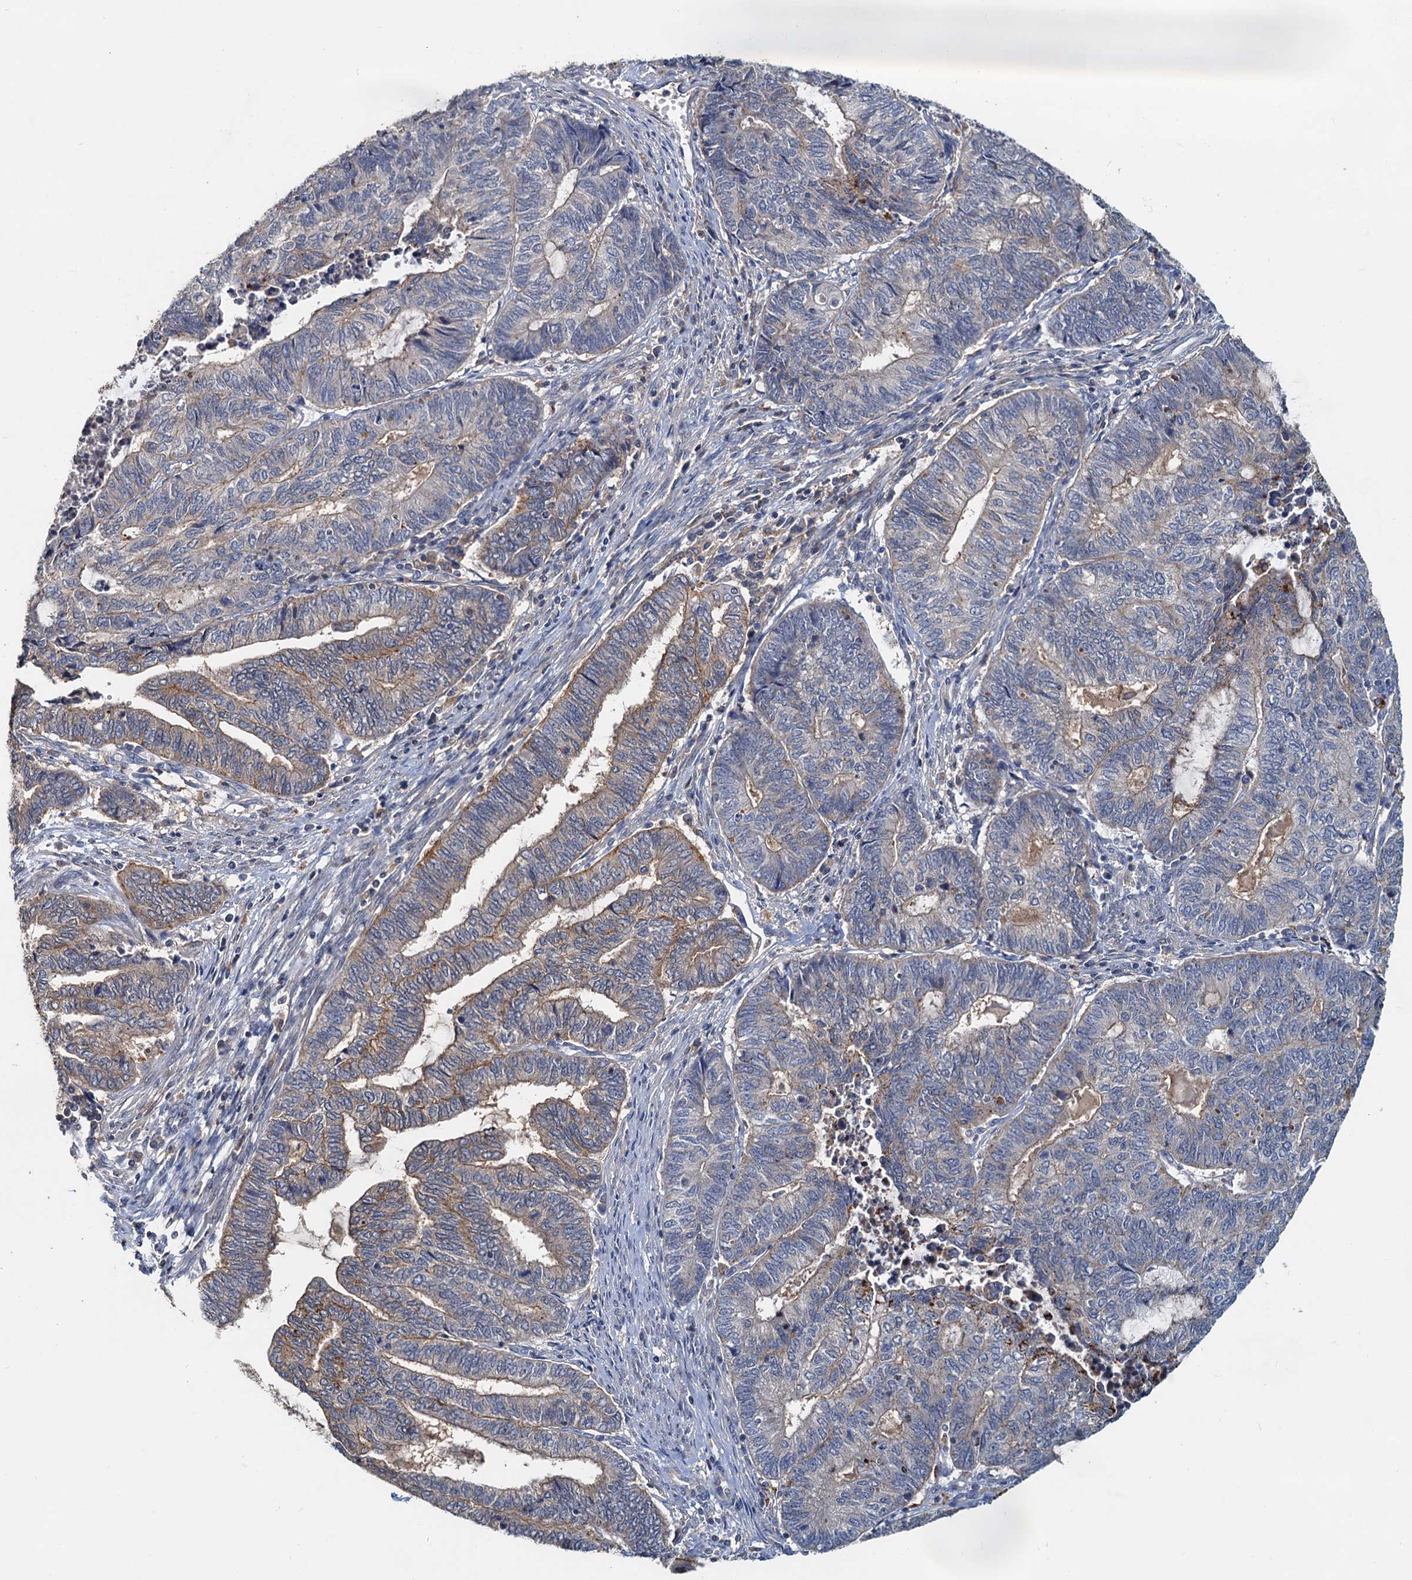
{"staining": {"intensity": "weak", "quantity": "25%-75%", "location": "cytoplasmic/membranous"}, "tissue": "endometrial cancer", "cell_type": "Tumor cells", "image_type": "cancer", "snomed": [{"axis": "morphology", "description": "Adenocarcinoma, NOS"}, {"axis": "topography", "description": "Uterus"}, {"axis": "topography", "description": "Endometrium"}], "caption": "IHC image of human endometrial cancer stained for a protein (brown), which shows low levels of weak cytoplasmic/membranous expression in approximately 25%-75% of tumor cells.", "gene": "TOLLIP", "patient": {"sex": "female", "age": 70}}